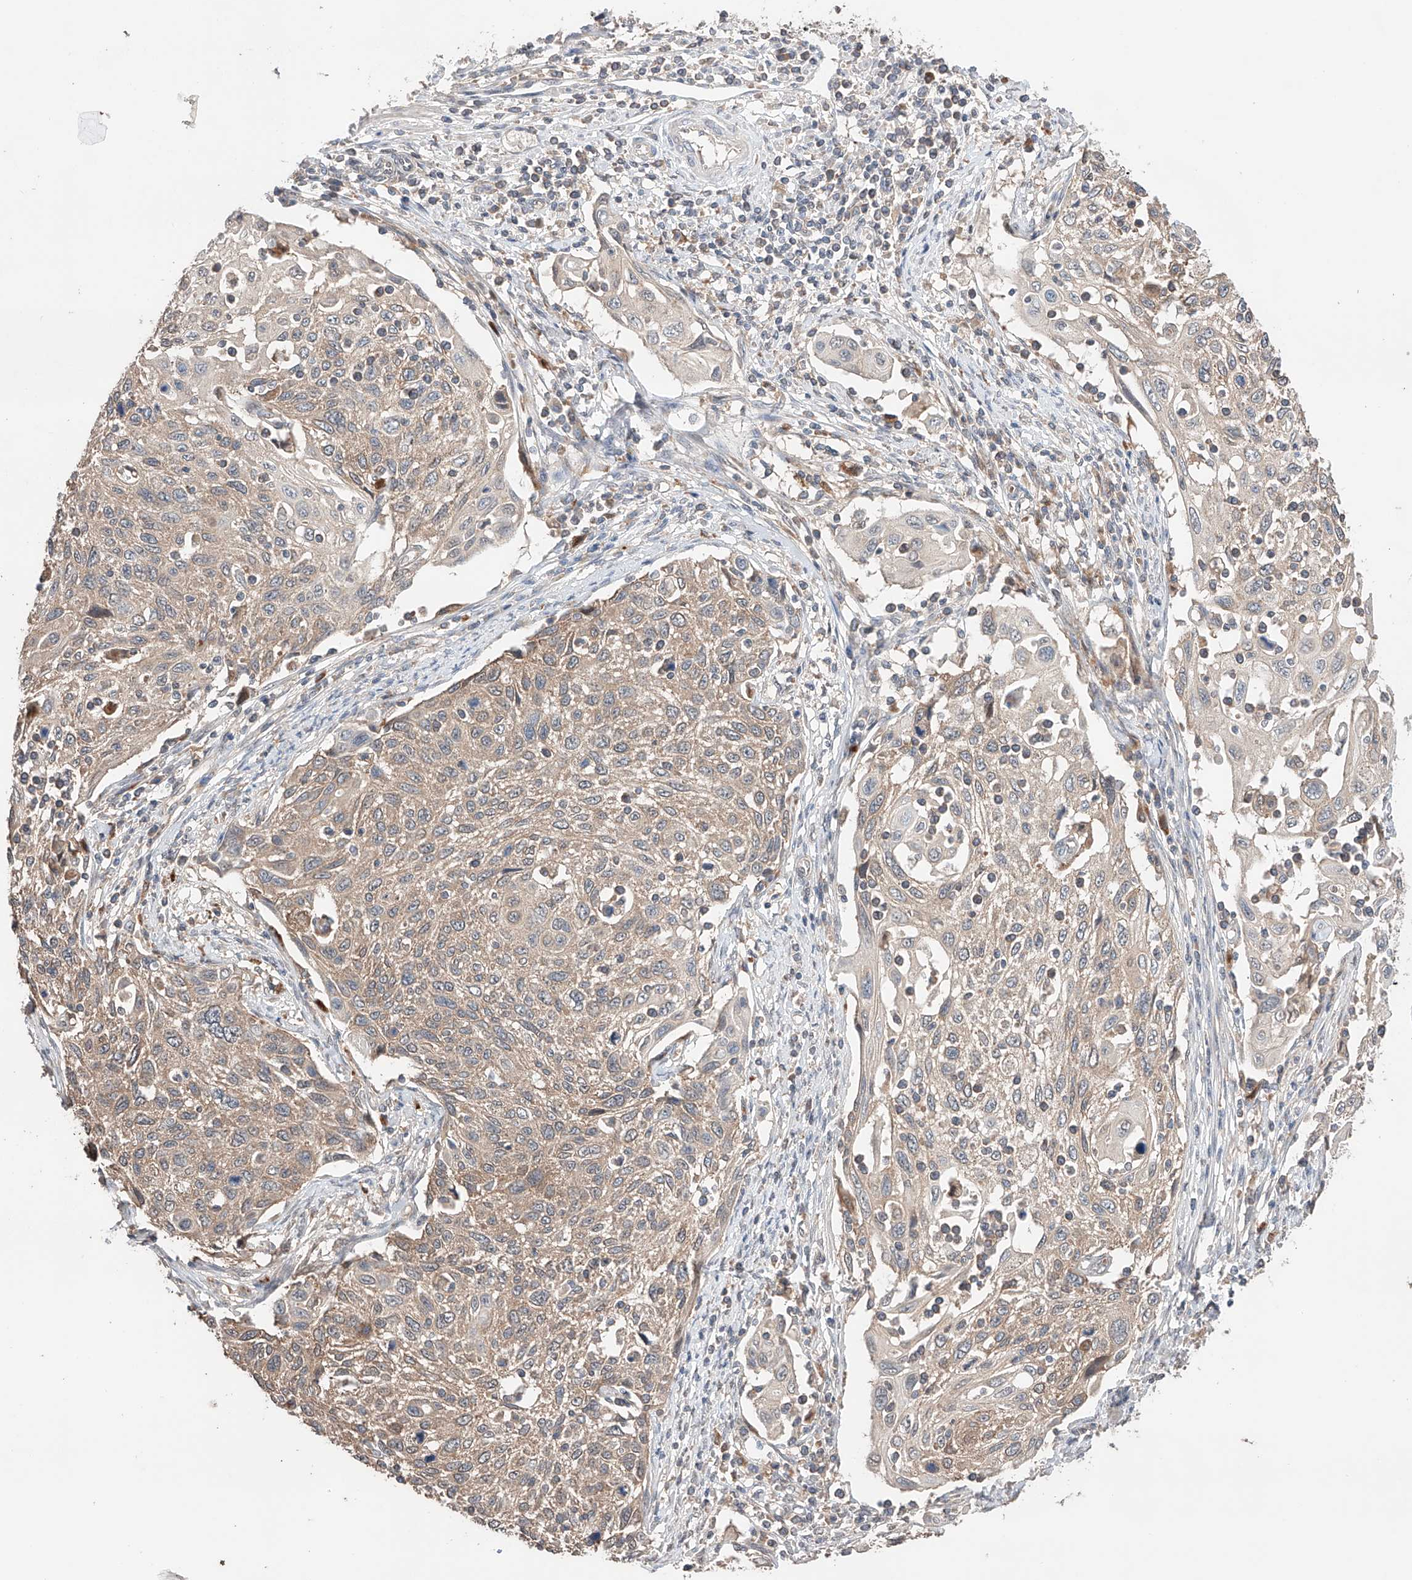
{"staining": {"intensity": "weak", "quantity": "25%-75%", "location": "cytoplasmic/membranous"}, "tissue": "cervical cancer", "cell_type": "Tumor cells", "image_type": "cancer", "snomed": [{"axis": "morphology", "description": "Squamous cell carcinoma, NOS"}, {"axis": "topography", "description": "Cervix"}], "caption": "This photomicrograph displays cervical squamous cell carcinoma stained with immunohistochemistry to label a protein in brown. The cytoplasmic/membranous of tumor cells show weak positivity for the protein. Nuclei are counter-stained blue.", "gene": "ZFHX2", "patient": {"sex": "female", "age": 70}}